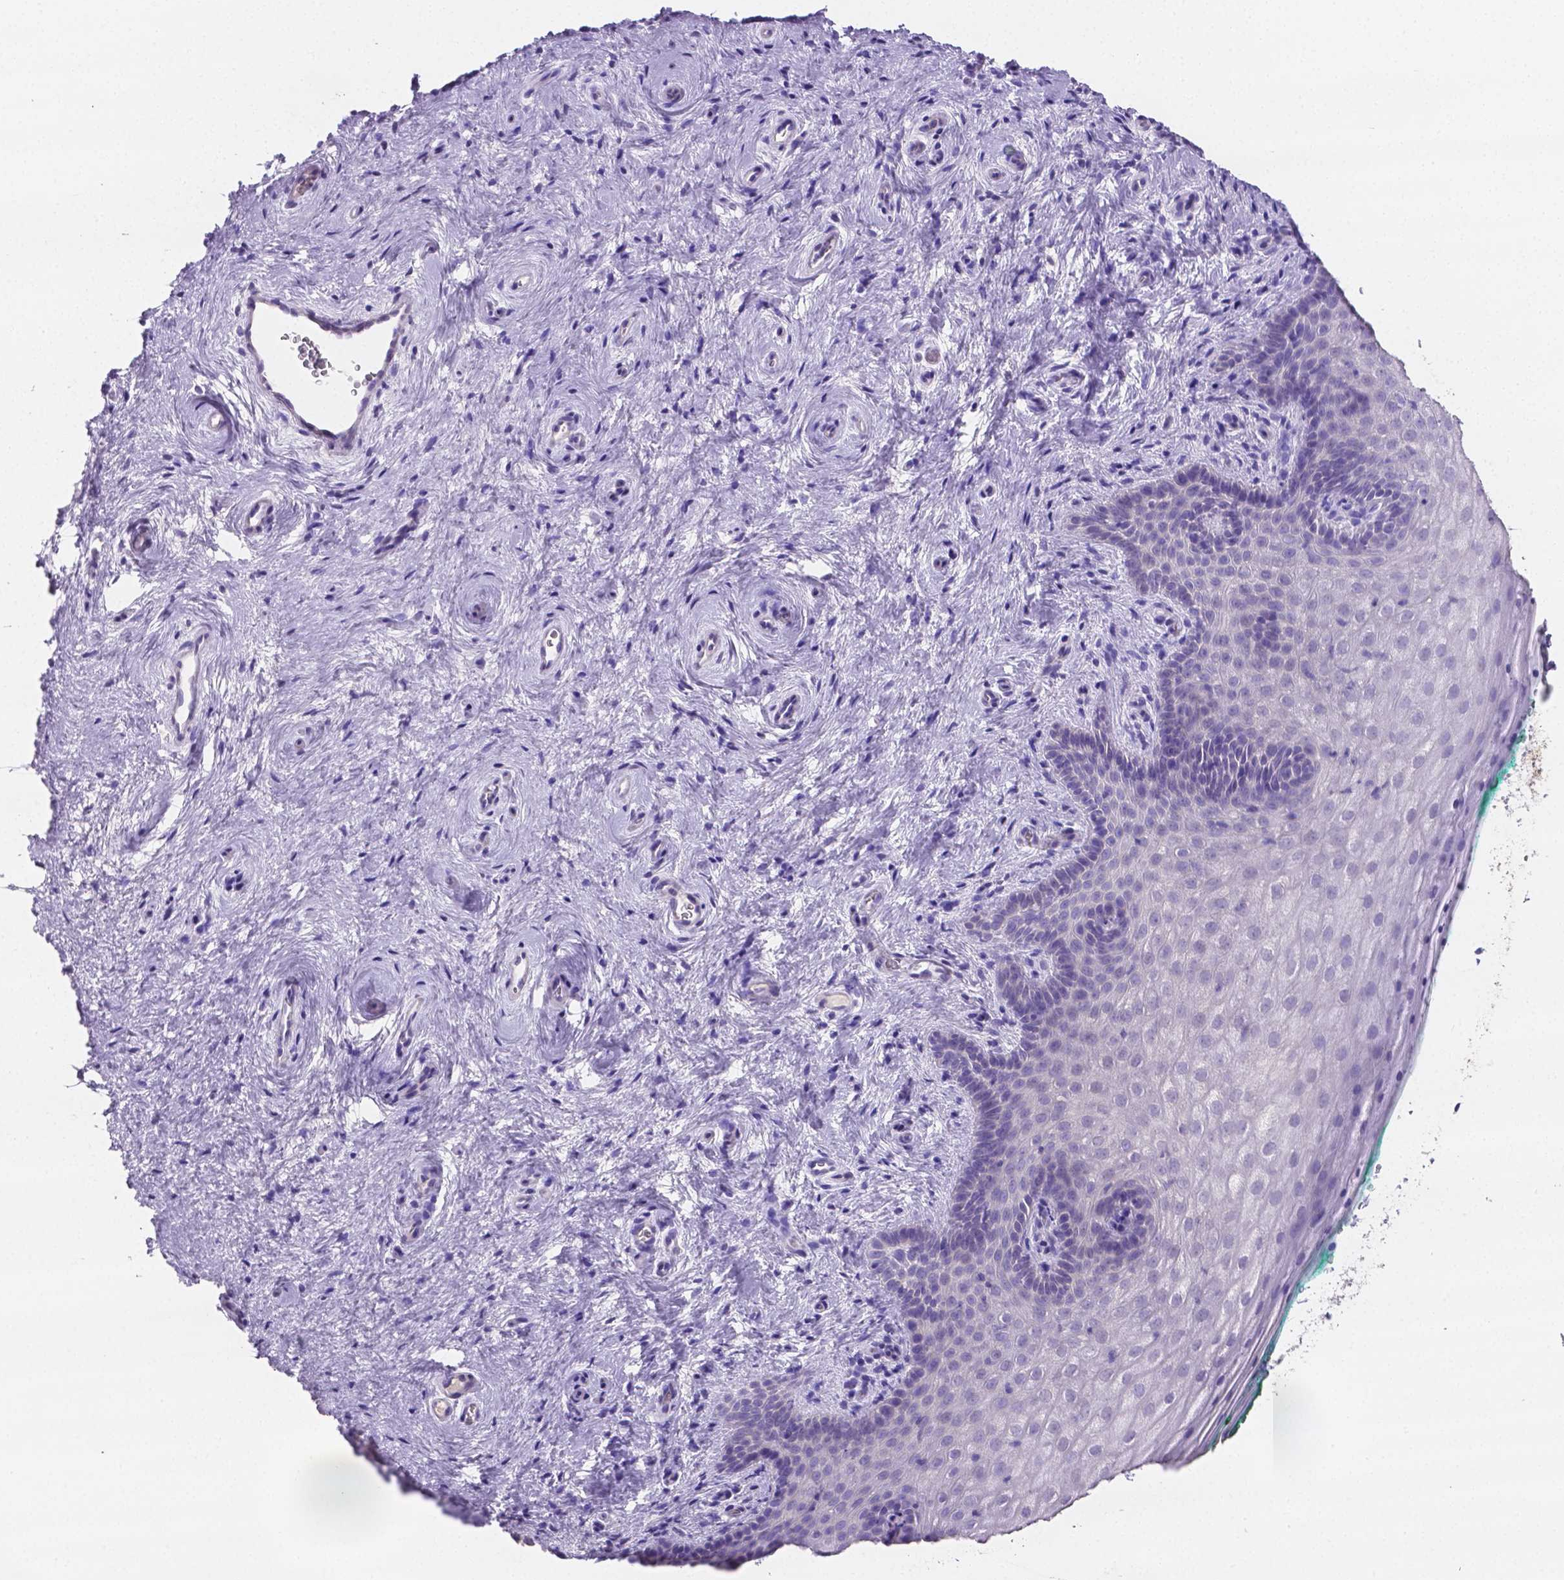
{"staining": {"intensity": "negative", "quantity": "none", "location": "none"}, "tissue": "vagina", "cell_type": "Squamous epithelial cells", "image_type": "normal", "snomed": [{"axis": "morphology", "description": "Normal tissue, NOS"}, {"axis": "topography", "description": "Vagina"}], "caption": "High magnification brightfield microscopy of normal vagina stained with DAB (3,3'-diaminobenzidine) (brown) and counterstained with hematoxylin (blue): squamous epithelial cells show no significant expression. (Immunohistochemistry (ihc), brightfield microscopy, high magnification).", "gene": "SLC22A2", "patient": {"sex": "female", "age": 45}}